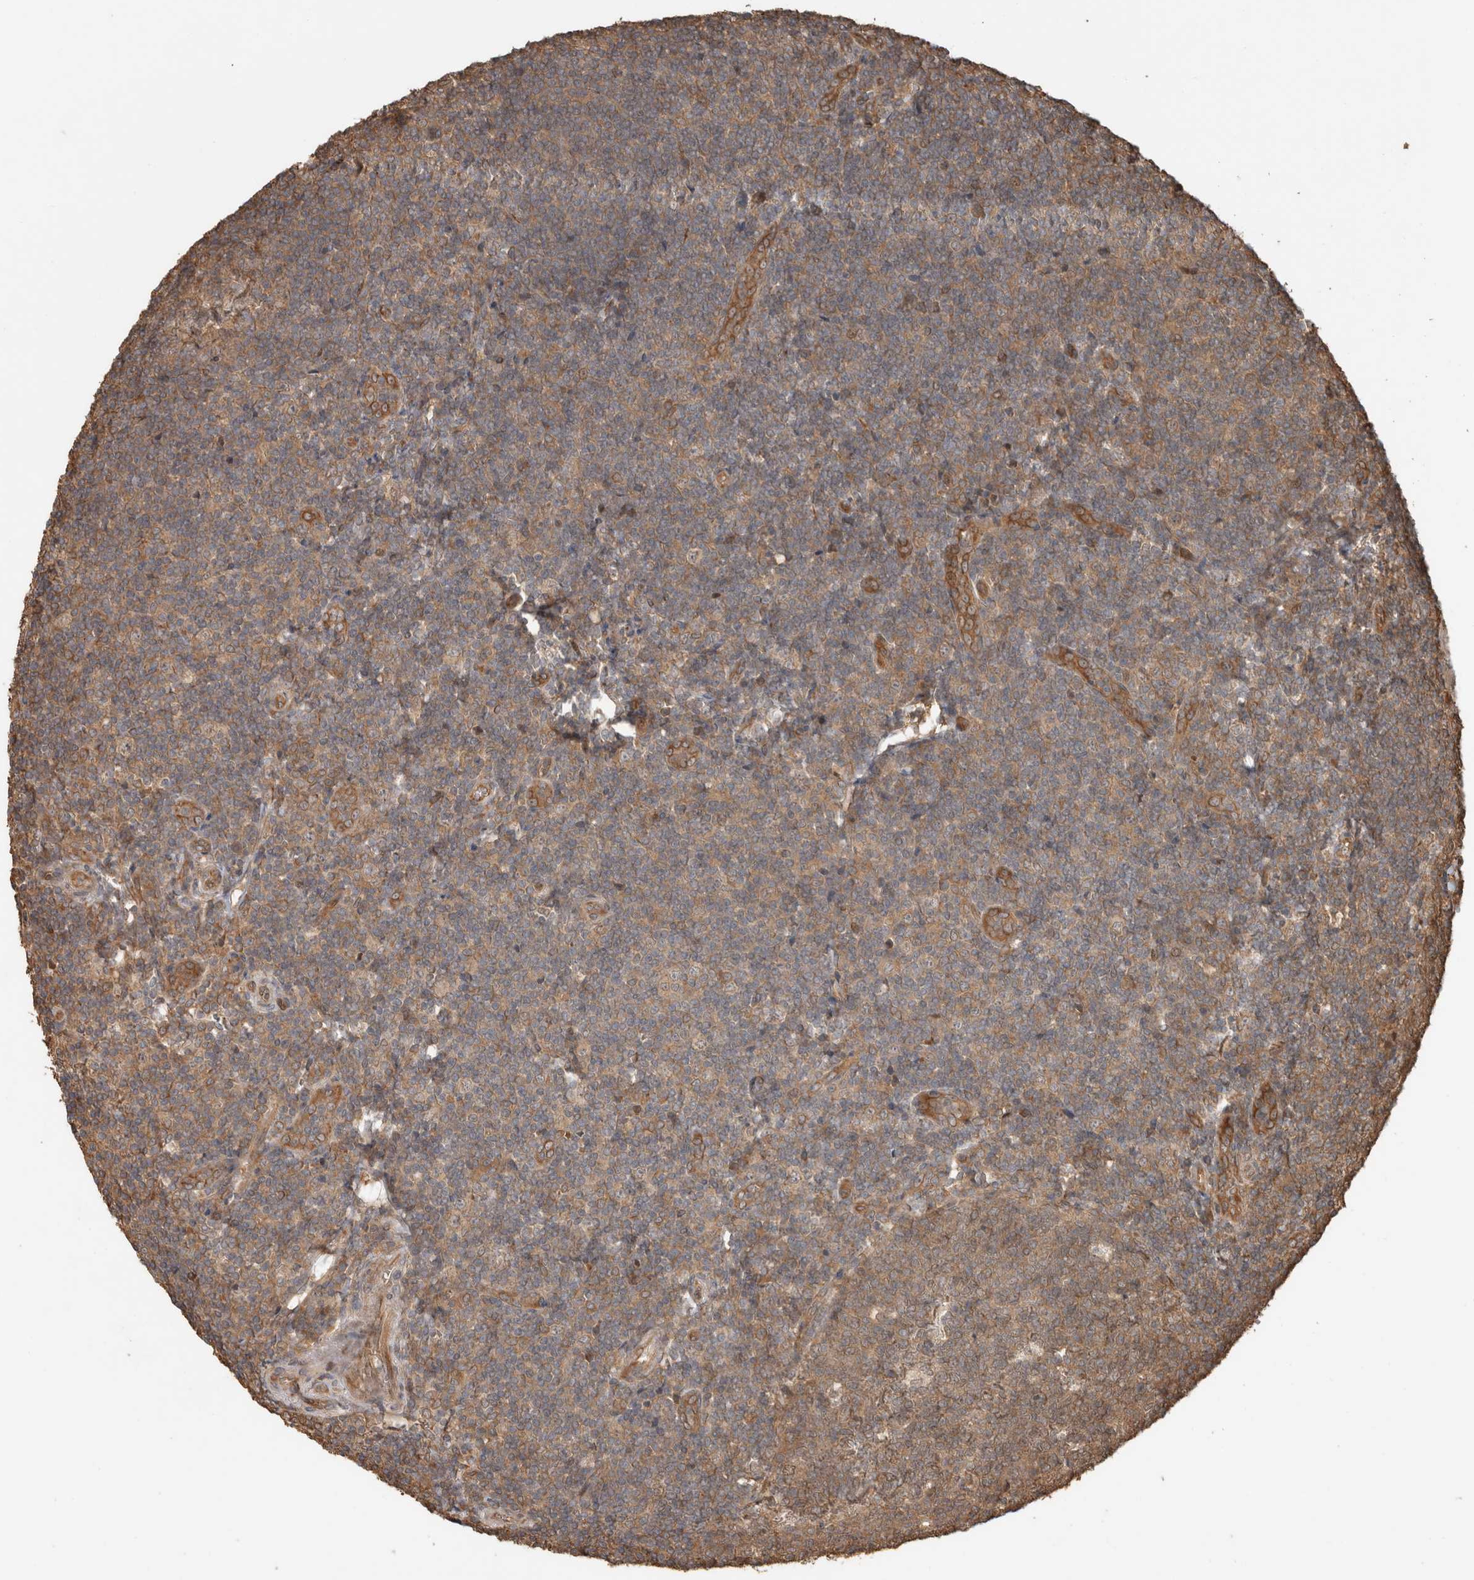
{"staining": {"intensity": "moderate", "quantity": ">75%", "location": "cytoplasmic/membranous"}, "tissue": "tonsil", "cell_type": "Germinal center cells", "image_type": "normal", "snomed": [{"axis": "morphology", "description": "Normal tissue, NOS"}, {"axis": "topography", "description": "Tonsil"}], "caption": "This histopathology image shows immunohistochemistry staining of benign tonsil, with medium moderate cytoplasmic/membranous staining in approximately >75% of germinal center cells.", "gene": "OTUD6B", "patient": {"sex": "male", "age": 37}}